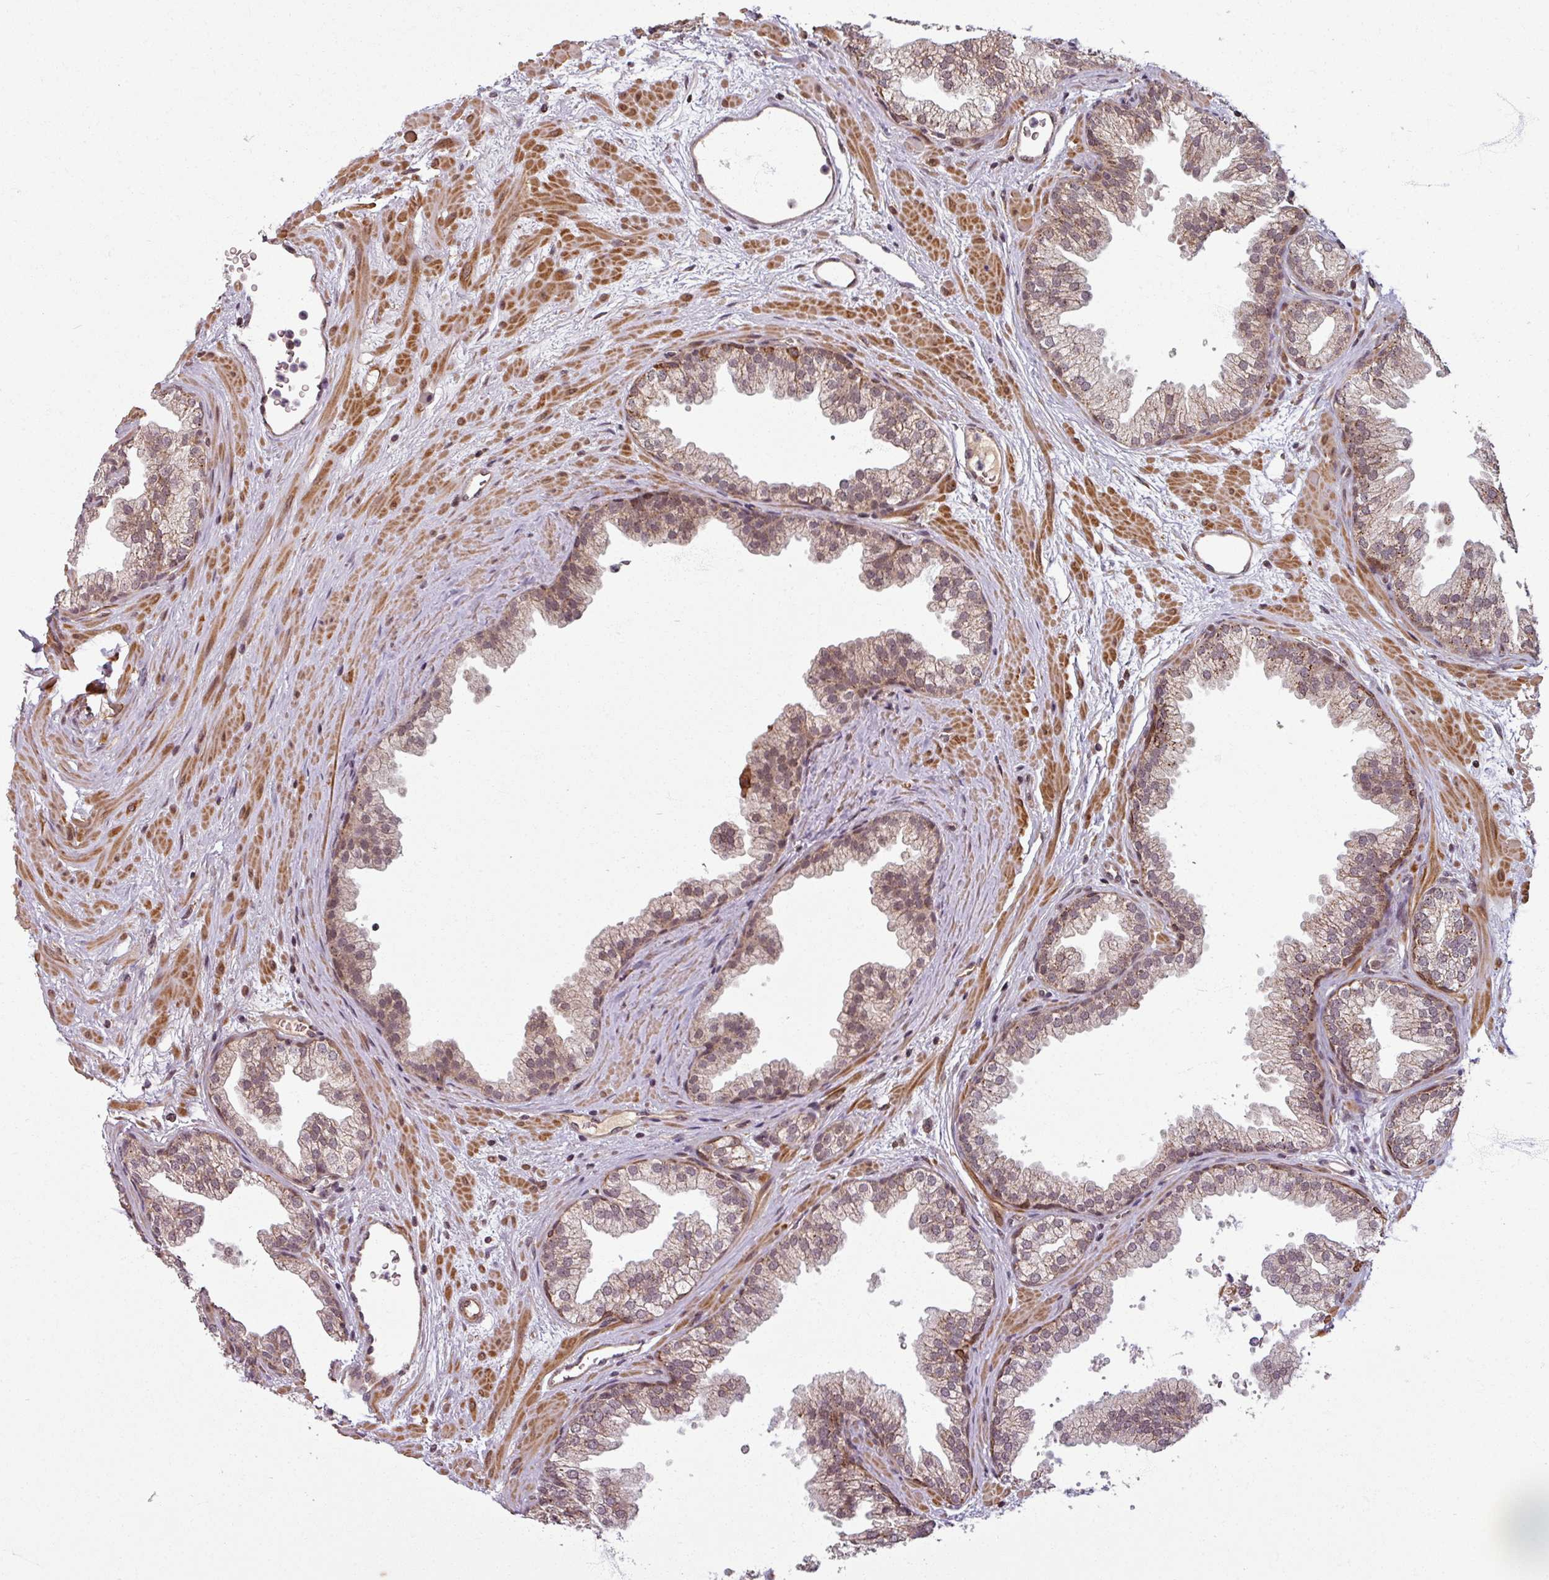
{"staining": {"intensity": "moderate", "quantity": "<25%", "location": "nuclear"}, "tissue": "prostate", "cell_type": "Glandular cells", "image_type": "normal", "snomed": [{"axis": "morphology", "description": "Normal tissue, NOS"}, {"axis": "topography", "description": "Prostate"}], "caption": "Immunohistochemistry staining of normal prostate, which shows low levels of moderate nuclear expression in about <25% of glandular cells indicating moderate nuclear protein staining. The staining was performed using DAB (3,3'-diaminobenzidine) (brown) for protein detection and nuclei were counterstained in hematoxylin (blue).", "gene": "SWI5", "patient": {"sex": "male", "age": 37}}